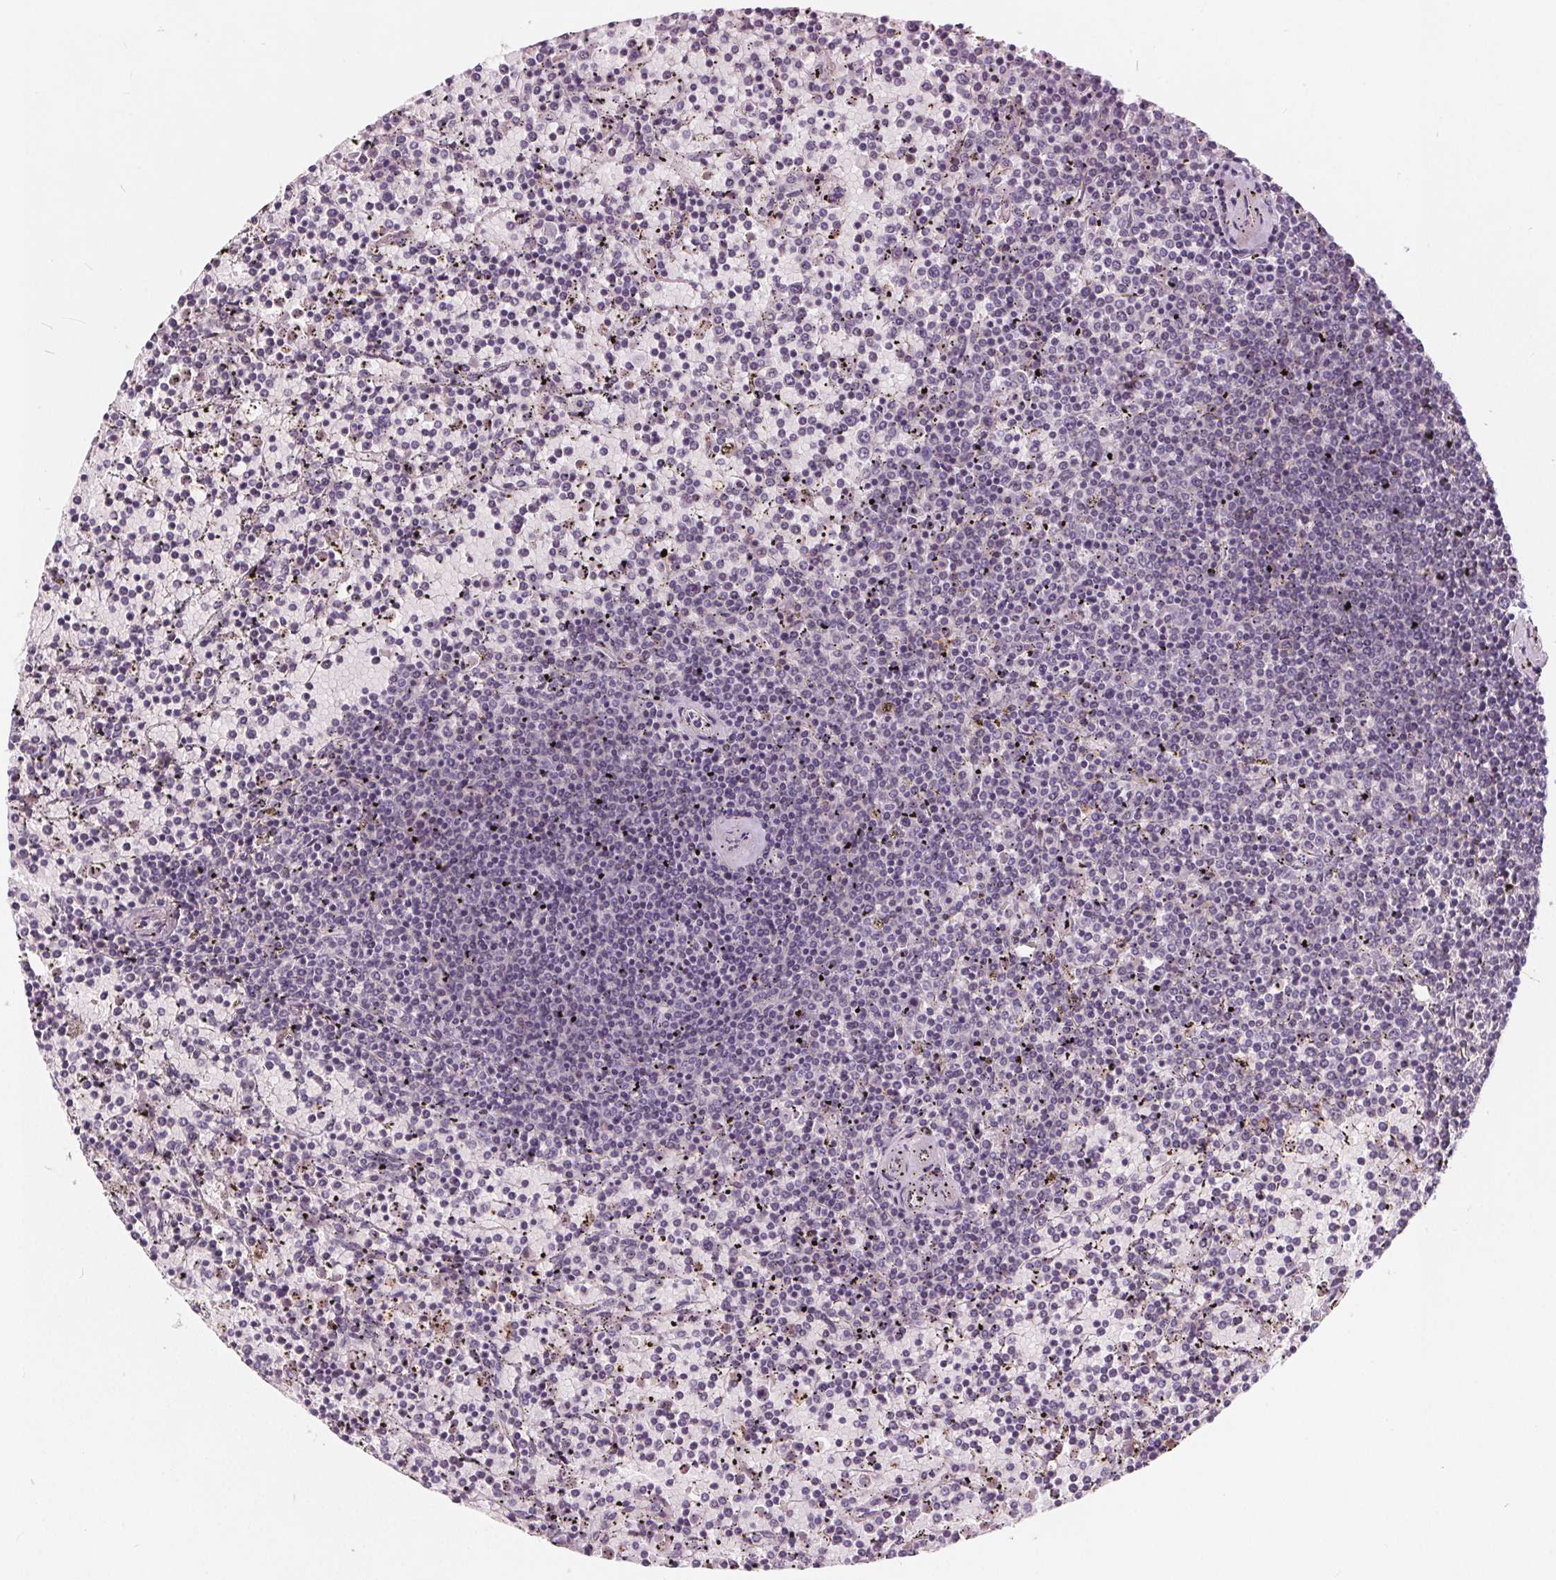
{"staining": {"intensity": "negative", "quantity": "none", "location": "none"}, "tissue": "lymphoma", "cell_type": "Tumor cells", "image_type": "cancer", "snomed": [{"axis": "morphology", "description": "Malignant lymphoma, non-Hodgkin's type, Low grade"}, {"axis": "topography", "description": "Spleen"}], "caption": "Immunohistochemistry photomicrograph of neoplastic tissue: human malignant lymphoma, non-Hodgkin's type (low-grade) stained with DAB (3,3'-diaminobenzidine) displays no significant protein staining in tumor cells. The staining was performed using DAB to visualize the protein expression in brown, while the nuclei were stained in blue with hematoxylin (Magnification: 20x).", "gene": "HAAO", "patient": {"sex": "female", "age": 77}}